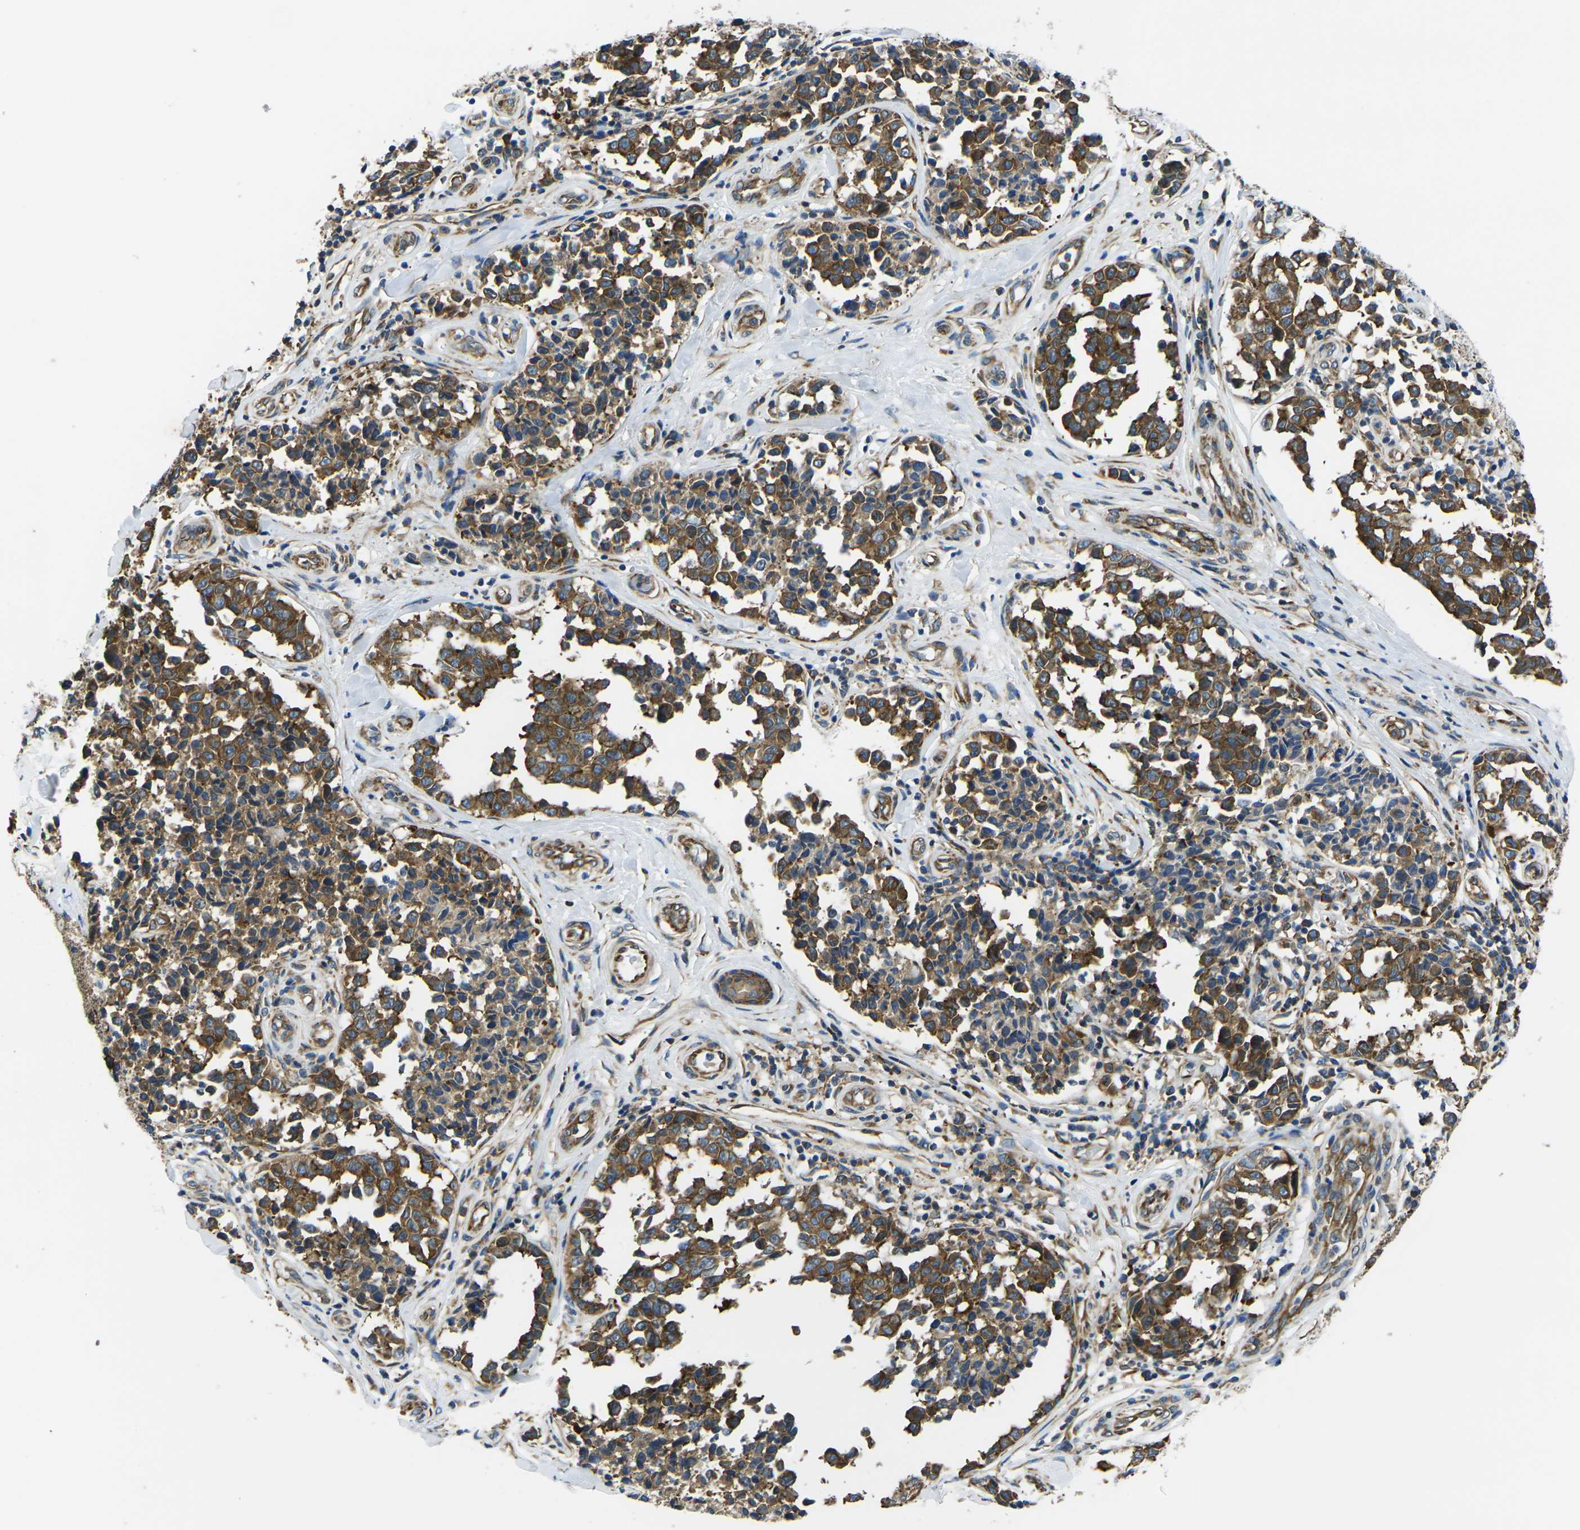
{"staining": {"intensity": "strong", "quantity": ">75%", "location": "cytoplasmic/membranous"}, "tissue": "melanoma", "cell_type": "Tumor cells", "image_type": "cancer", "snomed": [{"axis": "morphology", "description": "Malignant melanoma, NOS"}, {"axis": "topography", "description": "Skin"}], "caption": "There is high levels of strong cytoplasmic/membranous positivity in tumor cells of melanoma, as demonstrated by immunohistochemical staining (brown color).", "gene": "RPSA", "patient": {"sex": "female", "age": 64}}